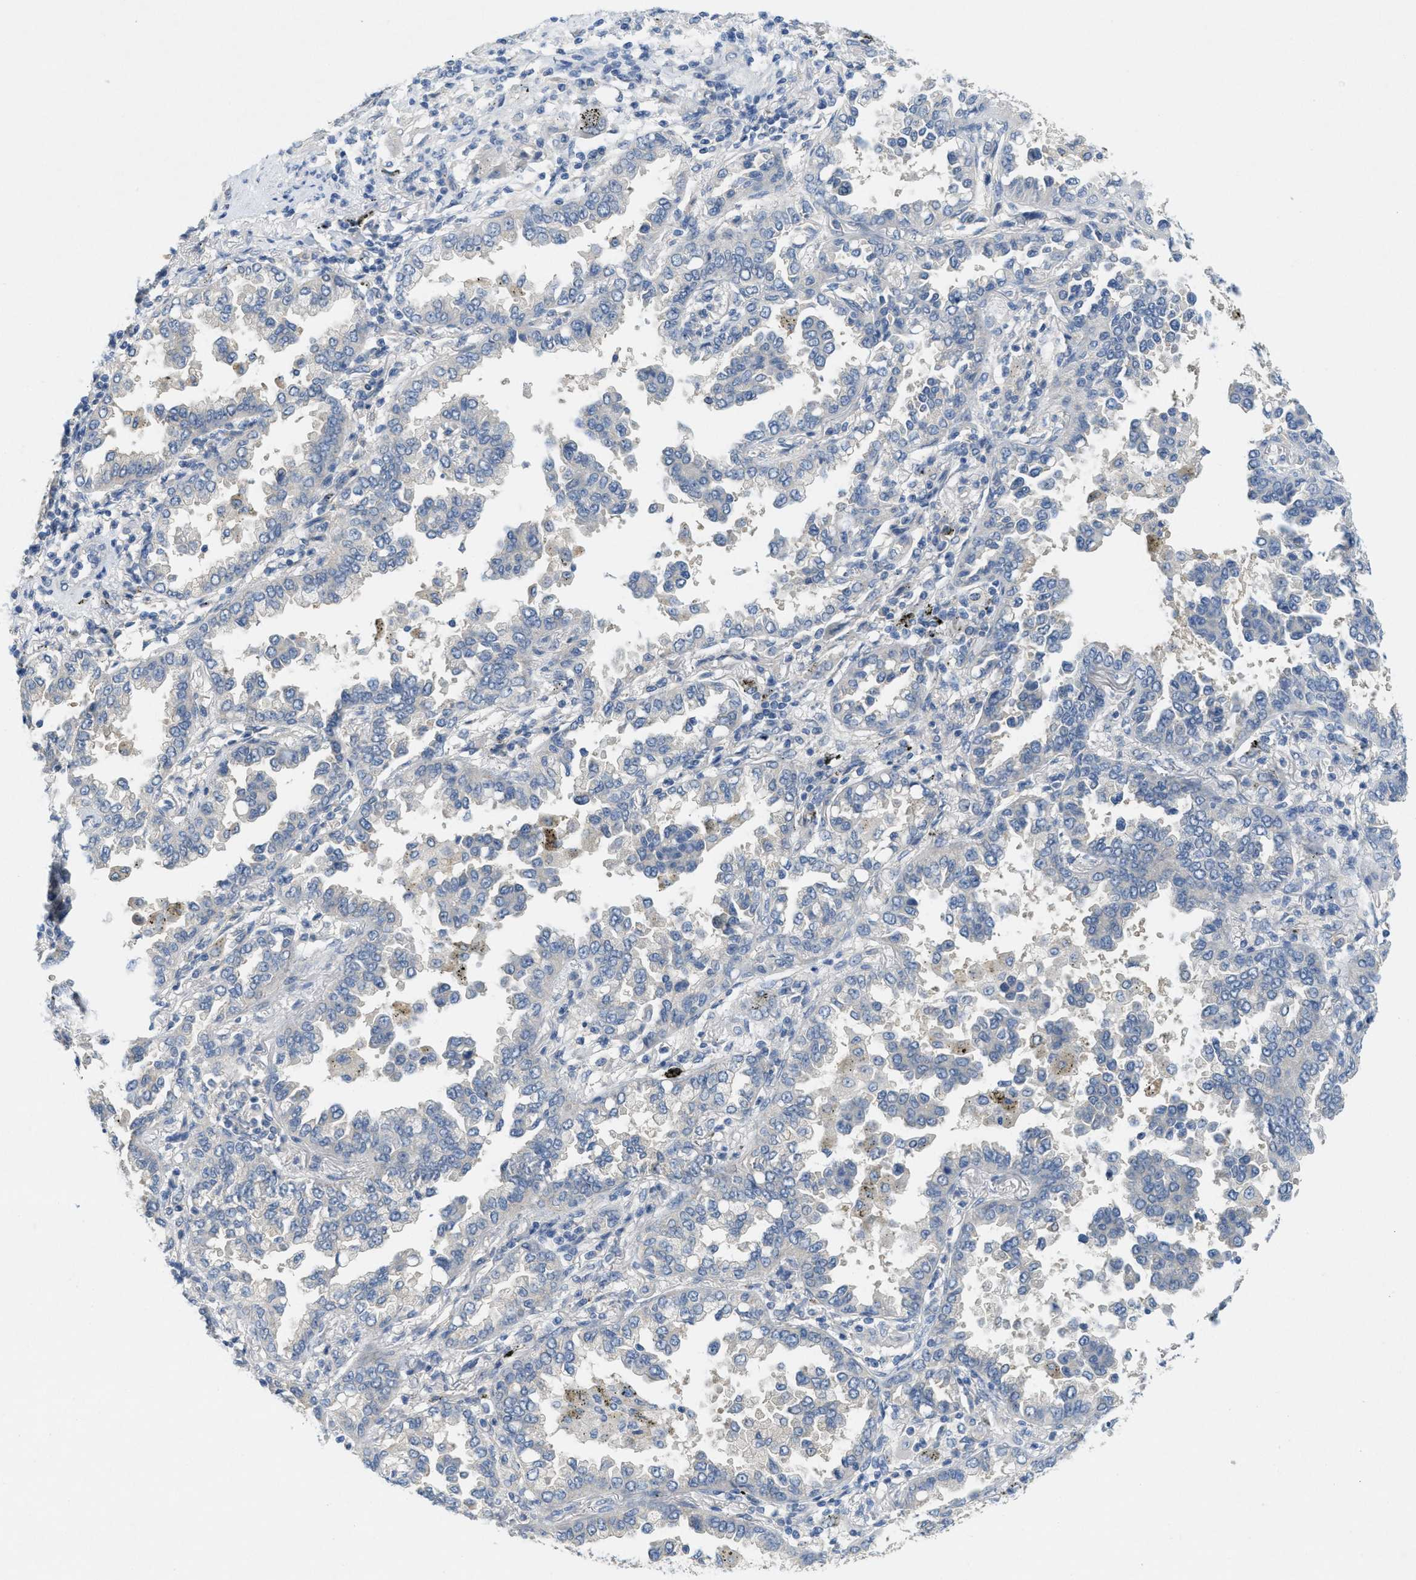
{"staining": {"intensity": "negative", "quantity": "none", "location": "none"}, "tissue": "lung cancer", "cell_type": "Tumor cells", "image_type": "cancer", "snomed": [{"axis": "morphology", "description": "Normal tissue, NOS"}, {"axis": "morphology", "description": "Adenocarcinoma, NOS"}, {"axis": "topography", "description": "Lung"}], "caption": "This image is of lung cancer stained with IHC to label a protein in brown with the nuclei are counter-stained blue. There is no staining in tumor cells.", "gene": "ZFYVE9", "patient": {"sex": "male", "age": 59}}